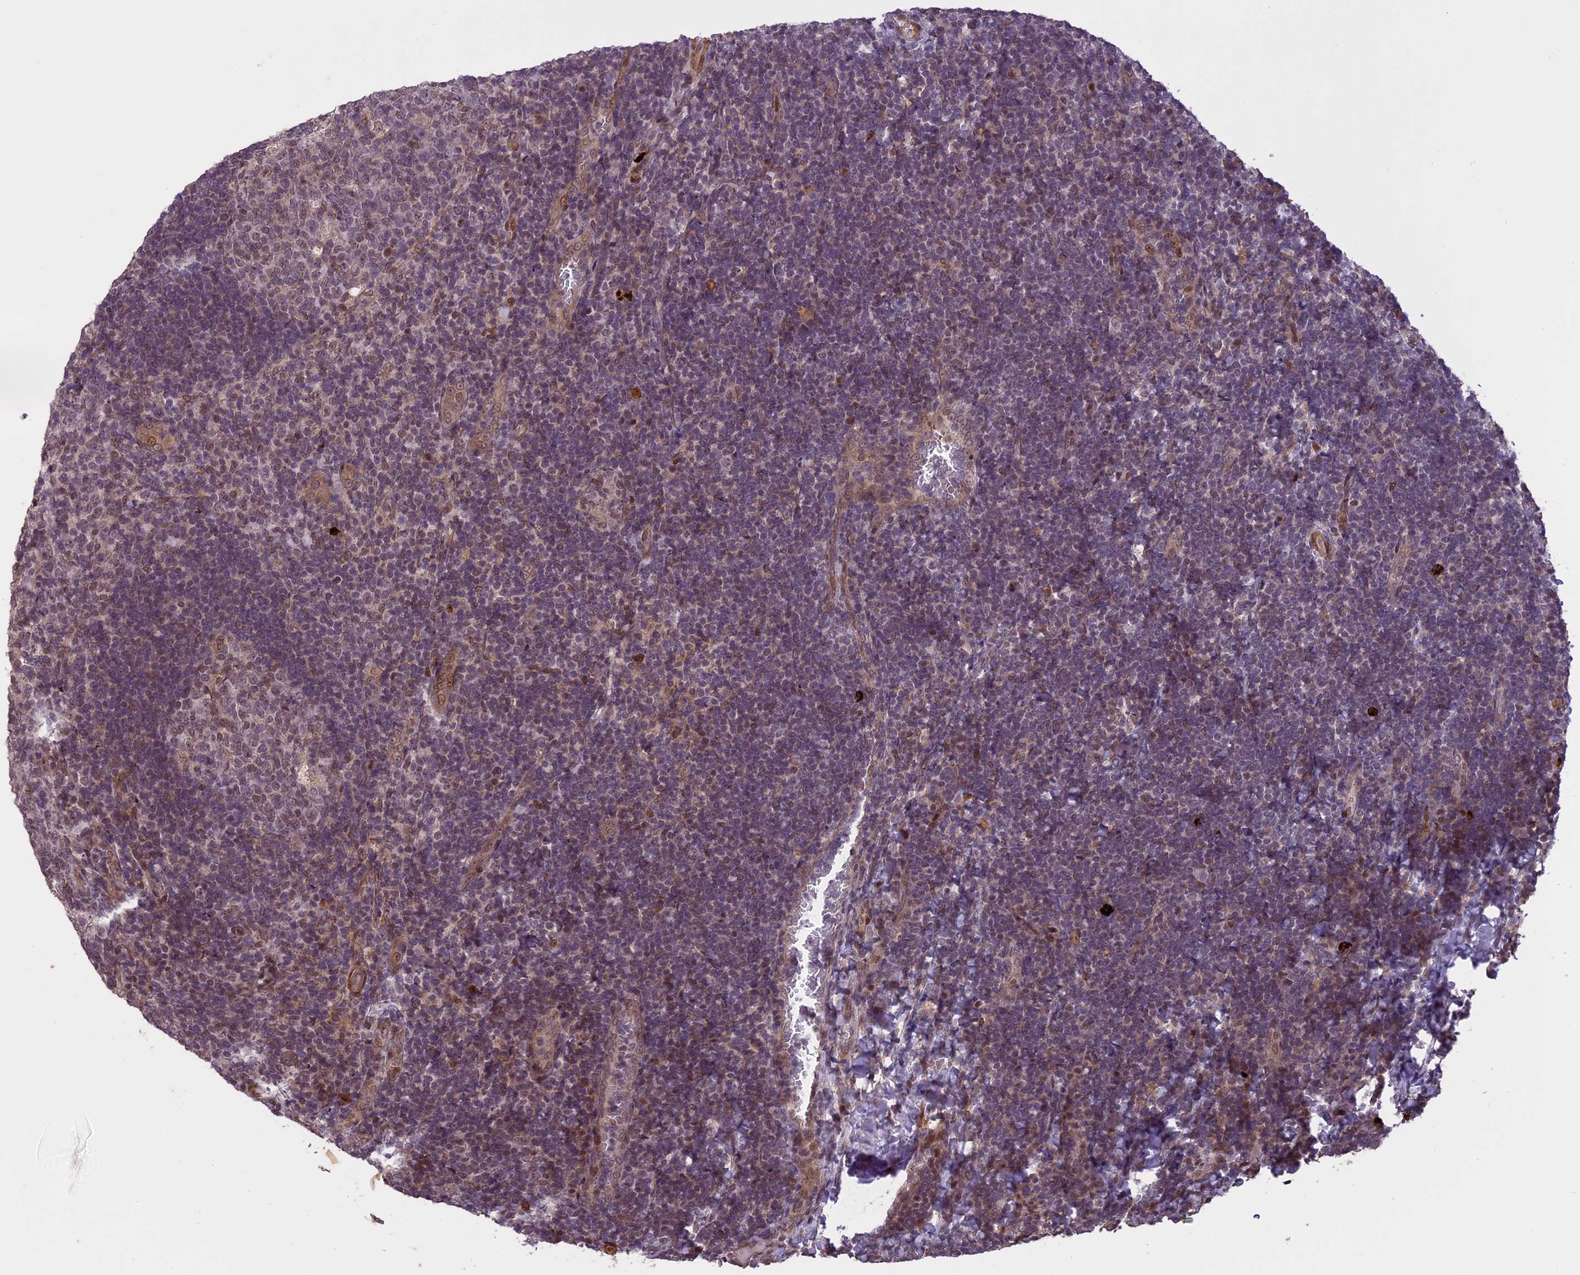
{"staining": {"intensity": "weak", "quantity": "<25%", "location": "nuclear"}, "tissue": "tonsil", "cell_type": "Germinal center cells", "image_type": "normal", "snomed": [{"axis": "morphology", "description": "Normal tissue, NOS"}, {"axis": "topography", "description": "Tonsil"}], "caption": "Immunohistochemistry of benign human tonsil displays no expression in germinal center cells.", "gene": "PRELID2", "patient": {"sex": "male", "age": 17}}